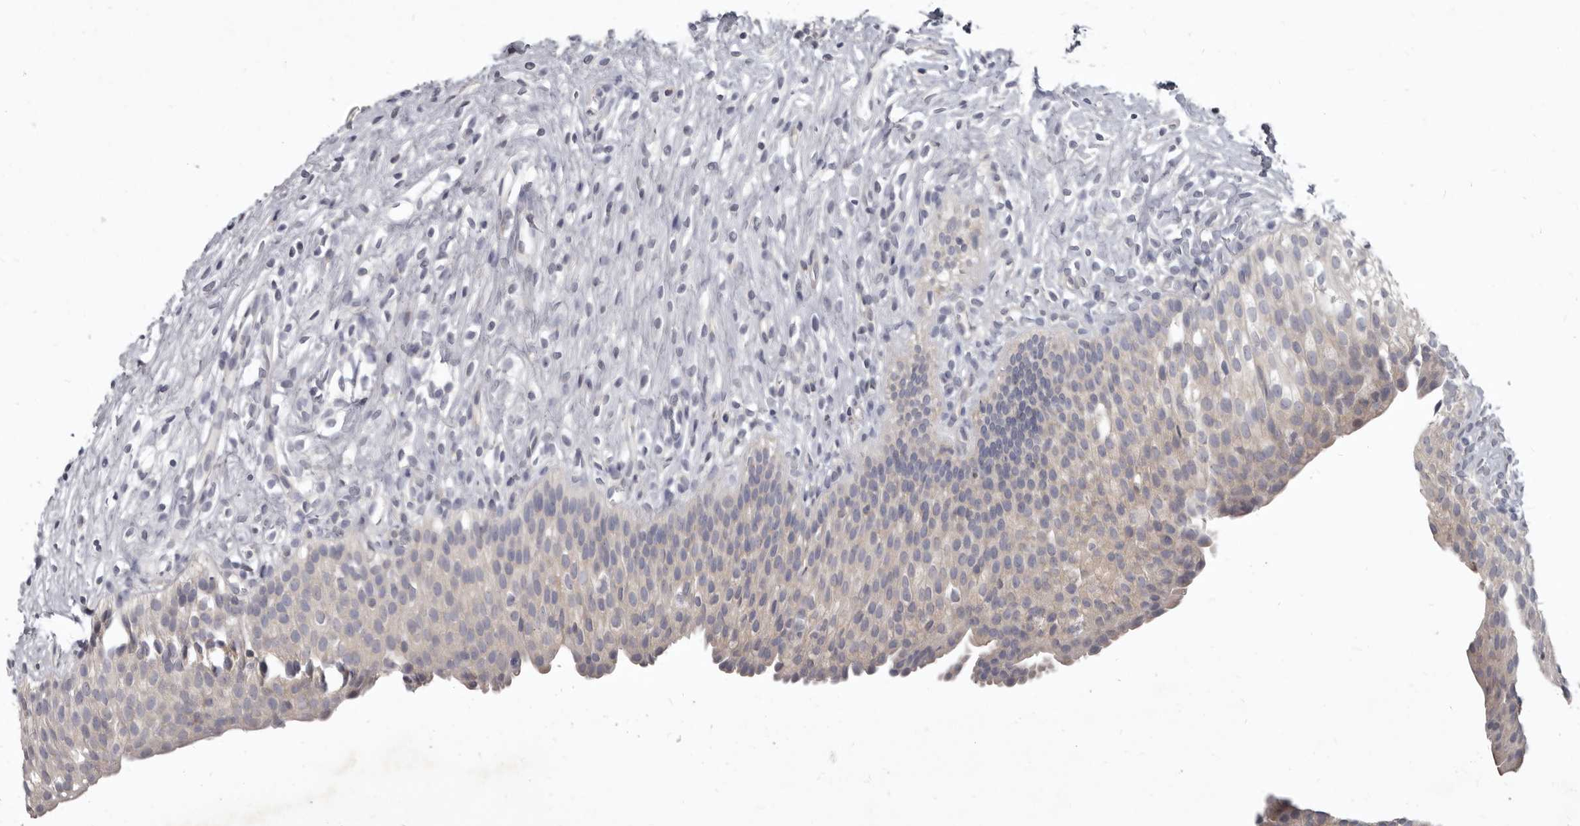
{"staining": {"intensity": "weak", "quantity": "25%-75%", "location": "cytoplasmic/membranous"}, "tissue": "urinary bladder", "cell_type": "Urothelial cells", "image_type": "normal", "snomed": [{"axis": "morphology", "description": "Normal tissue, NOS"}, {"axis": "topography", "description": "Urinary bladder"}], "caption": "This micrograph reveals immunohistochemistry (IHC) staining of unremarkable urinary bladder, with low weak cytoplasmic/membranous staining in approximately 25%-75% of urothelial cells.", "gene": "GSK3B", "patient": {"sex": "male", "age": 1}}